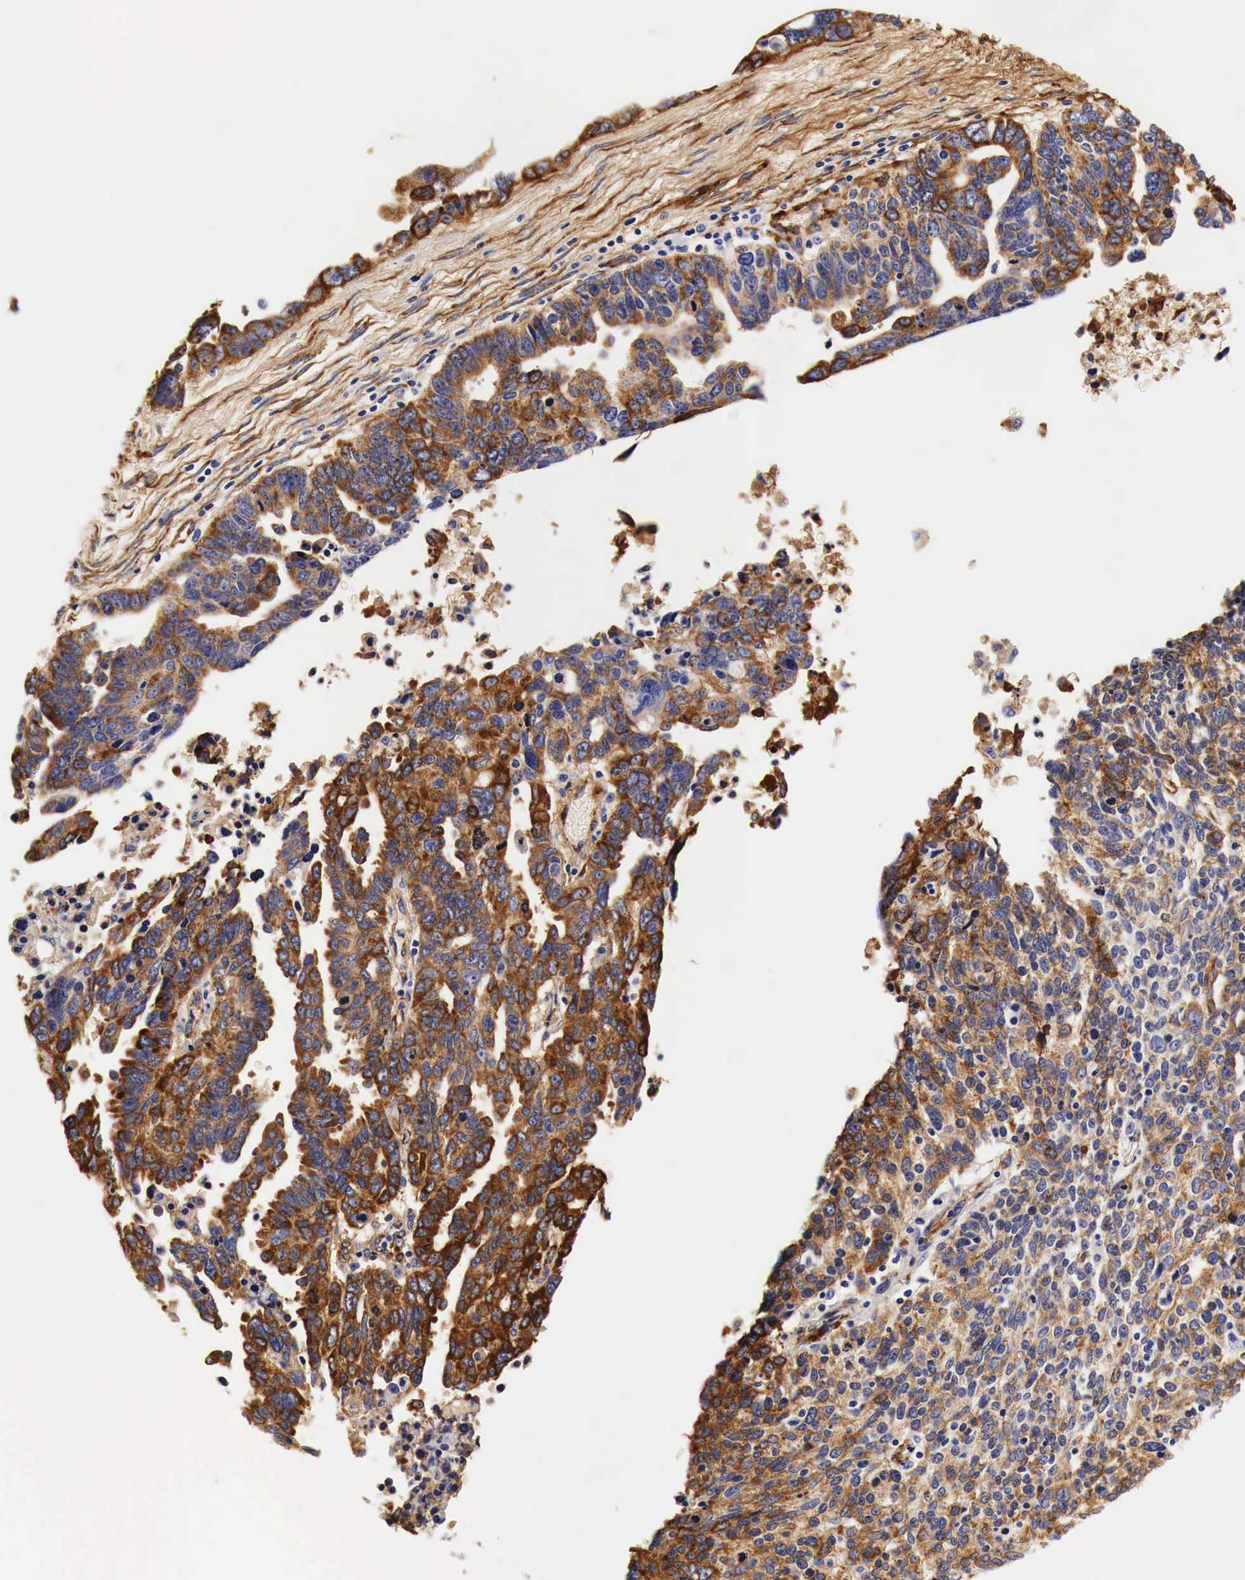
{"staining": {"intensity": "strong", "quantity": ">75%", "location": "cytoplasmic/membranous"}, "tissue": "ovarian cancer", "cell_type": "Tumor cells", "image_type": "cancer", "snomed": [{"axis": "morphology", "description": "Carcinoma, endometroid"}, {"axis": "morphology", "description": "Cystadenocarcinoma, serous, NOS"}, {"axis": "topography", "description": "Ovary"}], "caption": "This histopathology image displays ovarian cancer (endometroid carcinoma) stained with immunohistochemistry (IHC) to label a protein in brown. The cytoplasmic/membranous of tumor cells show strong positivity for the protein. Nuclei are counter-stained blue.", "gene": "LAMB2", "patient": {"sex": "female", "age": 45}}